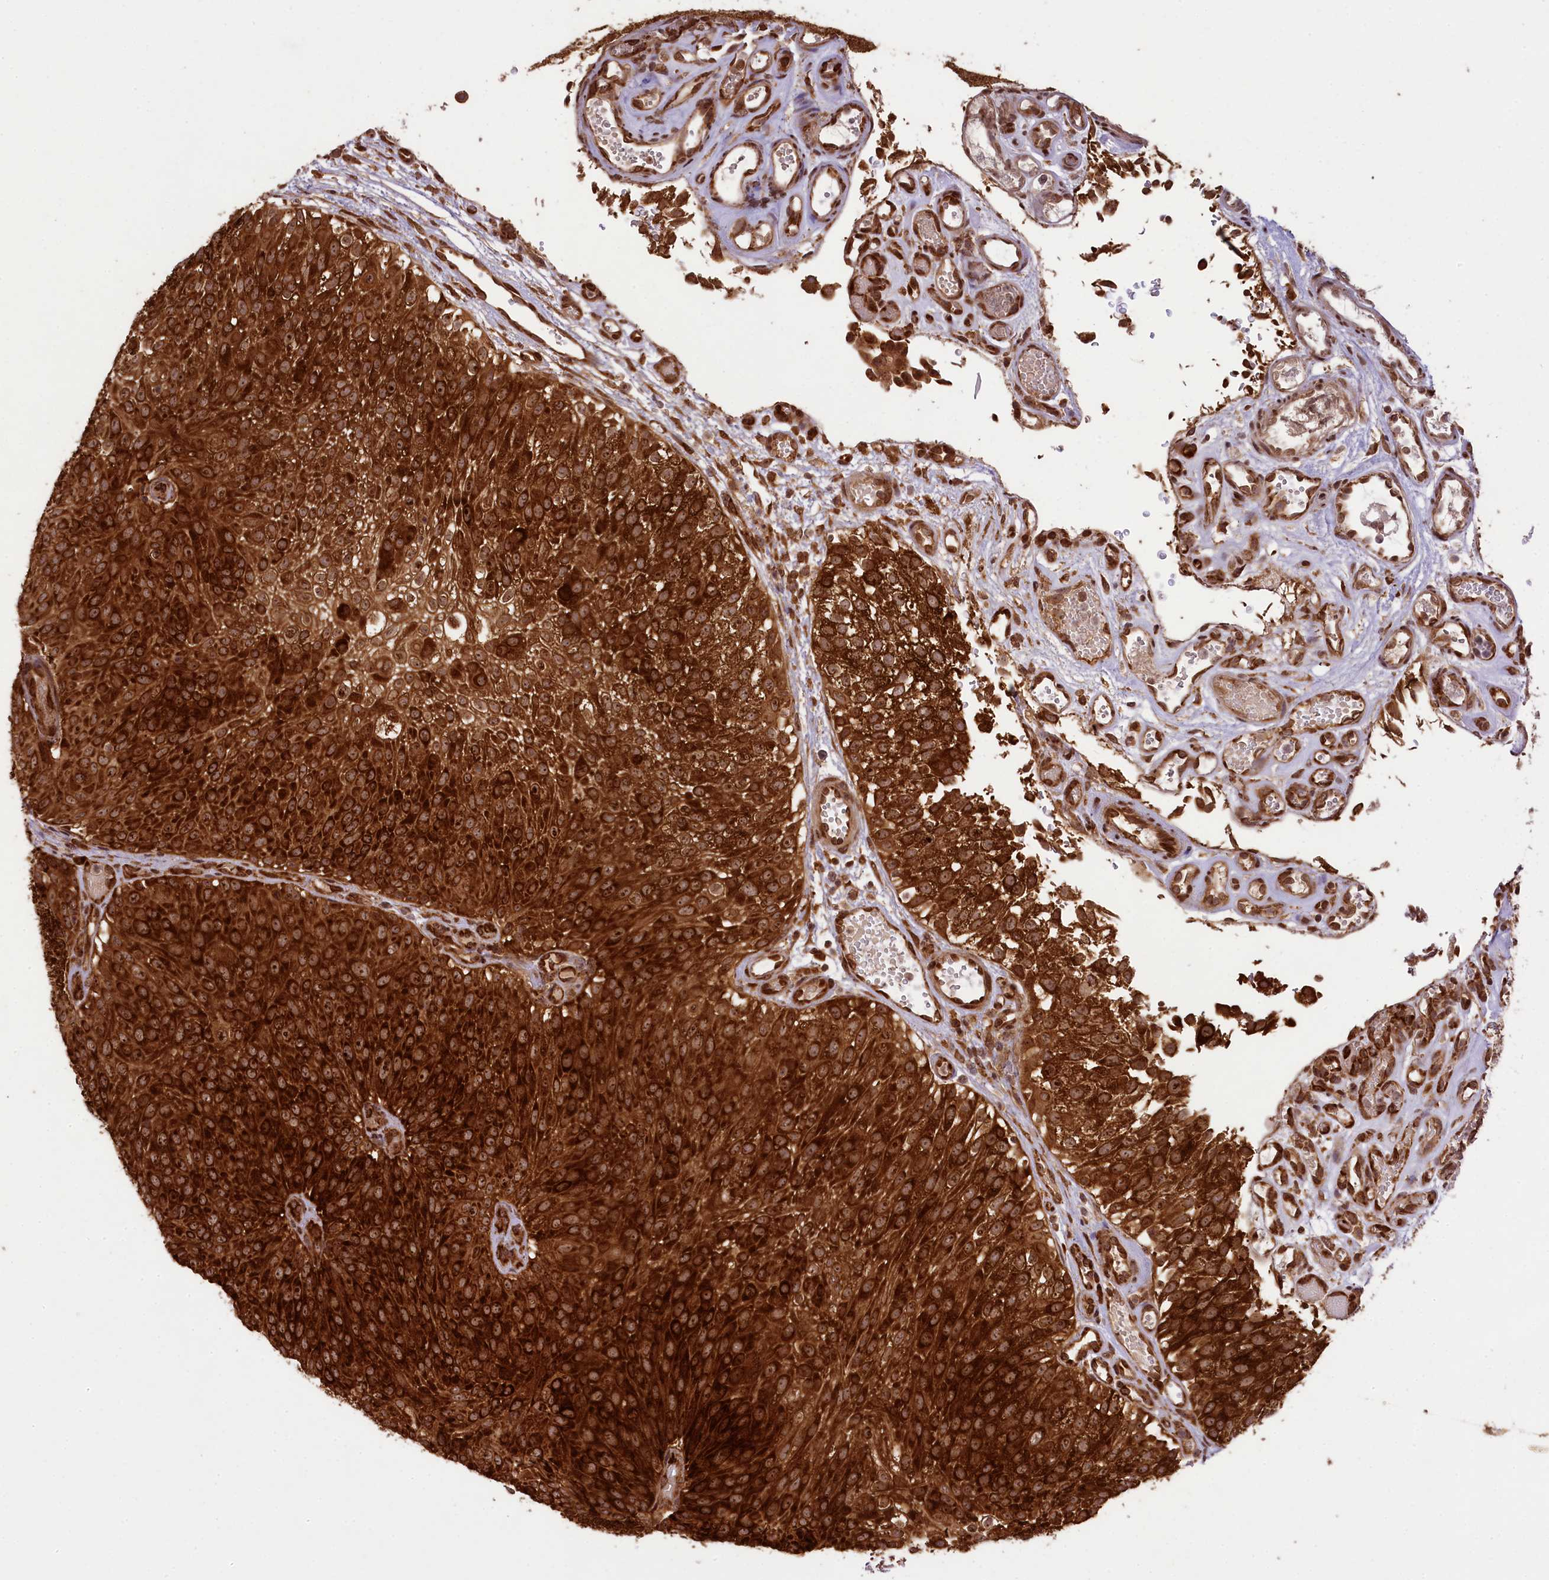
{"staining": {"intensity": "strong", "quantity": ">75%", "location": "cytoplasmic/membranous,nuclear"}, "tissue": "urothelial cancer", "cell_type": "Tumor cells", "image_type": "cancer", "snomed": [{"axis": "morphology", "description": "Urothelial carcinoma, Low grade"}, {"axis": "topography", "description": "Urinary bladder"}], "caption": "This histopathology image demonstrates IHC staining of human low-grade urothelial carcinoma, with high strong cytoplasmic/membranous and nuclear staining in about >75% of tumor cells.", "gene": "LARP4", "patient": {"sex": "male", "age": 78}}